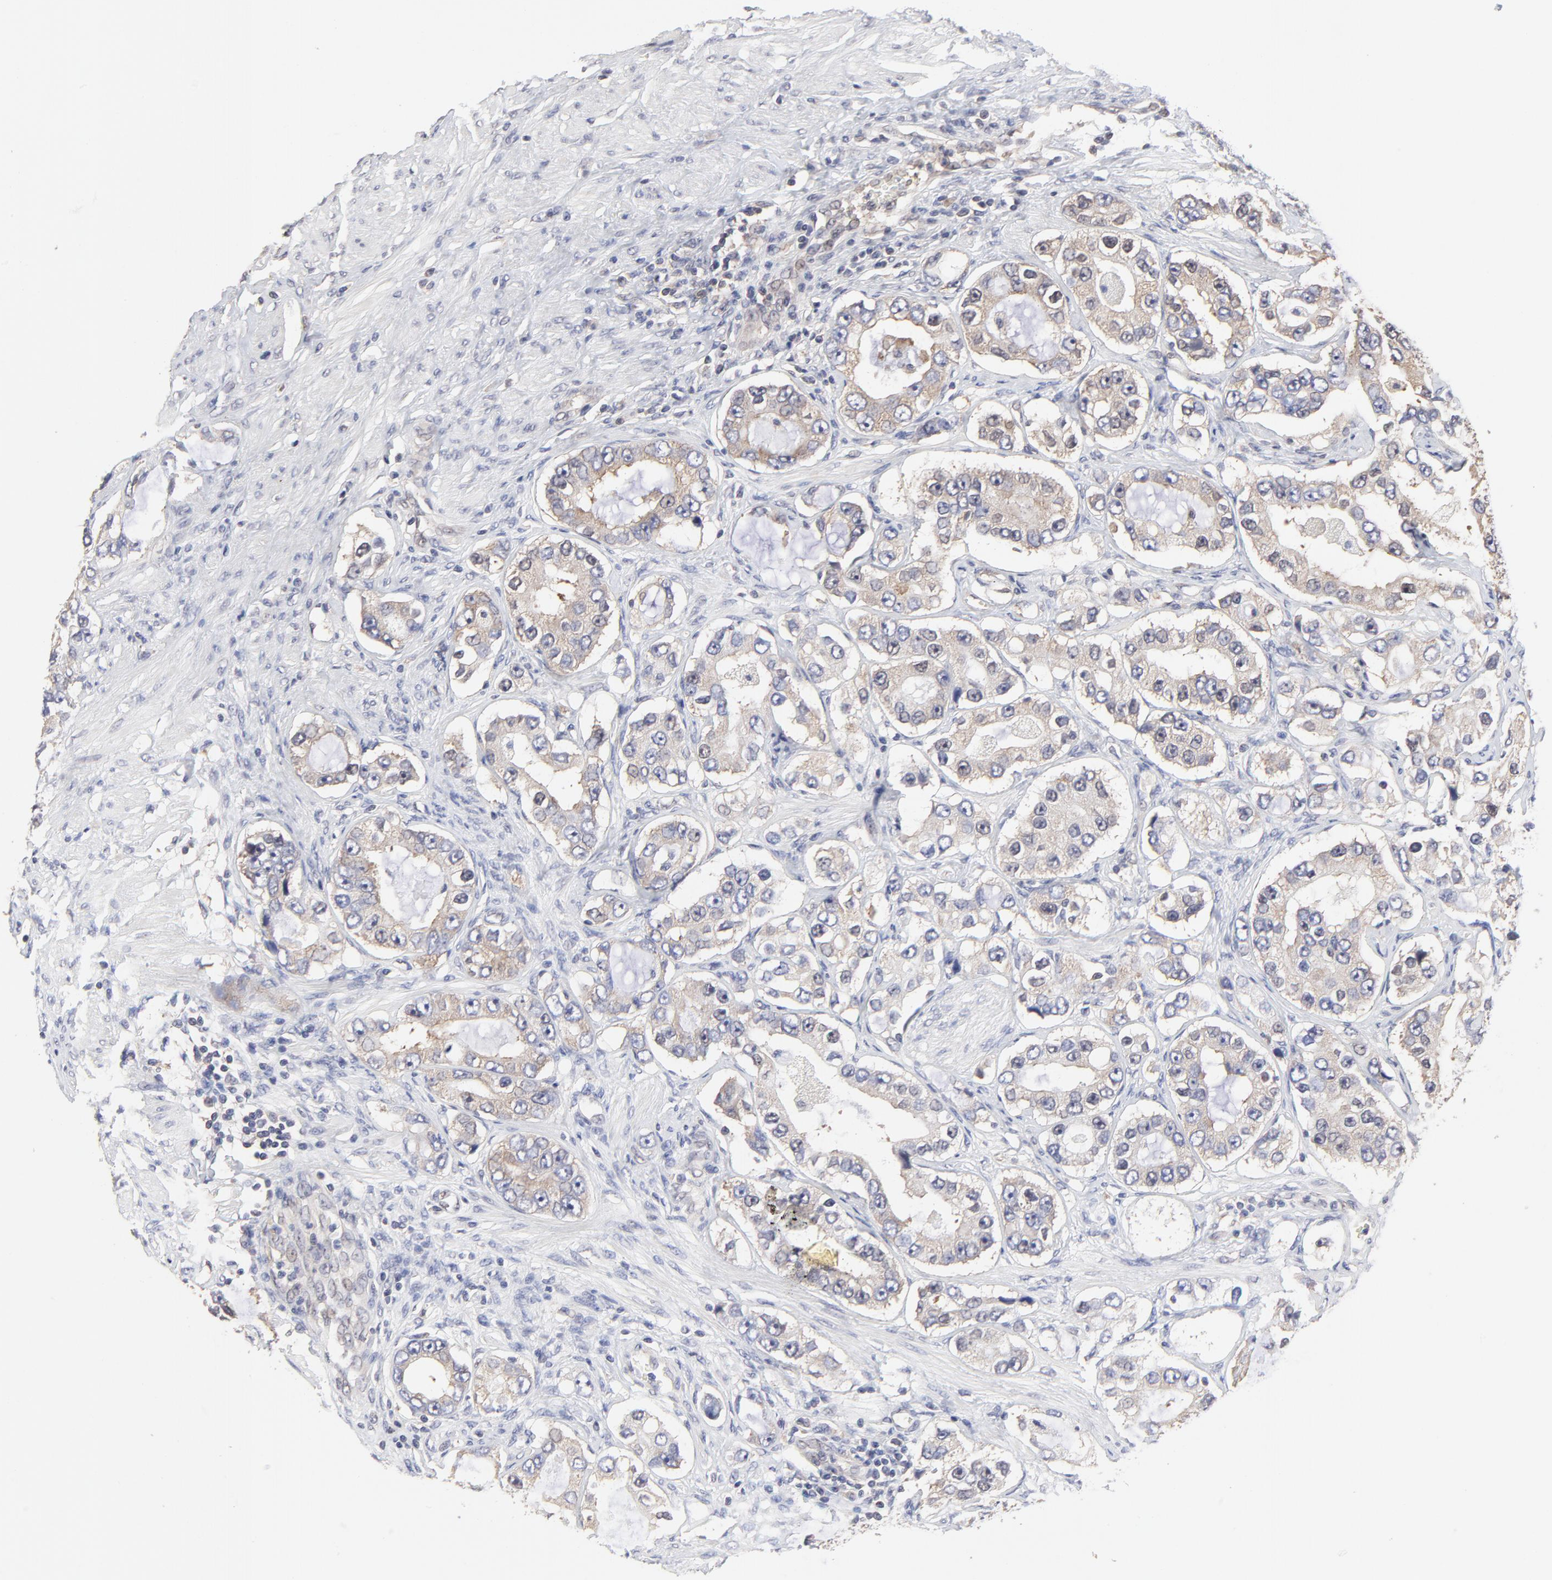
{"staining": {"intensity": "weak", "quantity": "<25%", "location": "cytoplasmic/membranous"}, "tissue": "prostate cancer", "cell_type": "Tumor cells", "image_type": "cancer", "snomed": [{"axis": "morphology", "description": "Adenocarcinoma, High grade"}, {"axis": "topography", "description": "Prostate"}], "caption": "DAB (3,3'-diaminobenzidine) immunohistochemical staining of human prostate cancer (high-grade adenocarcinoma) displays no significant positivity in tumor cells.", "gene": "CCT2", "patient": {"sex": "male", "age": 63}}